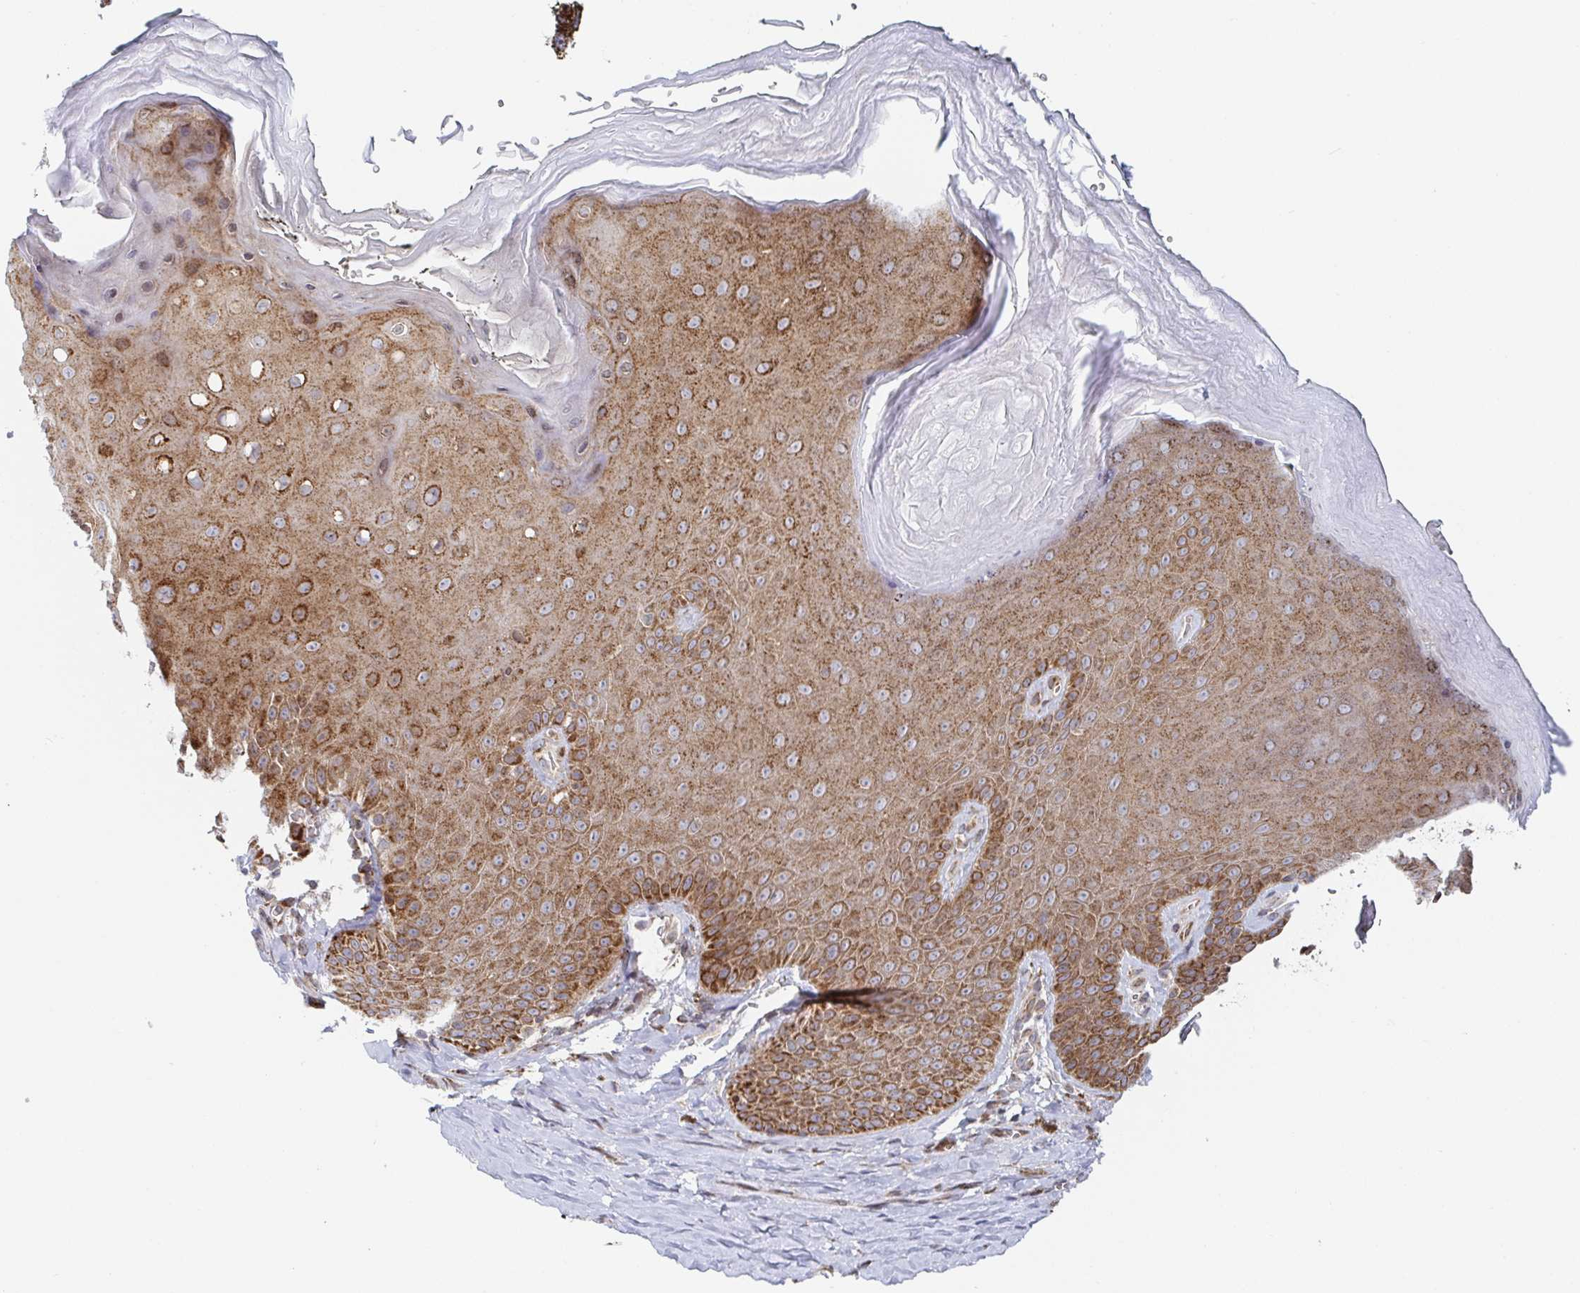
{"staining": {"intensity": "moderate", "quantity": ">75%", "location": "cytoplasmic/membranous"}, "tissue": "skin", "cell_type": "Epidermal cells", "image_type": "normal", "snomed": [{"axis": "morphology", "description": "Normal tissue, NOS"}, {"axis": "topography", "description": "Anal"}, {"axis": "topography", "description": "Peripheral nerve tissue"}], "caption": "Normal skin displays moderate cytoplasmic/membranous staining in about >75% of epidermal cells, visualized by immunohistochemistry.", "gene": "STARD8", "patient": {"sex": "male", "age": 53}}